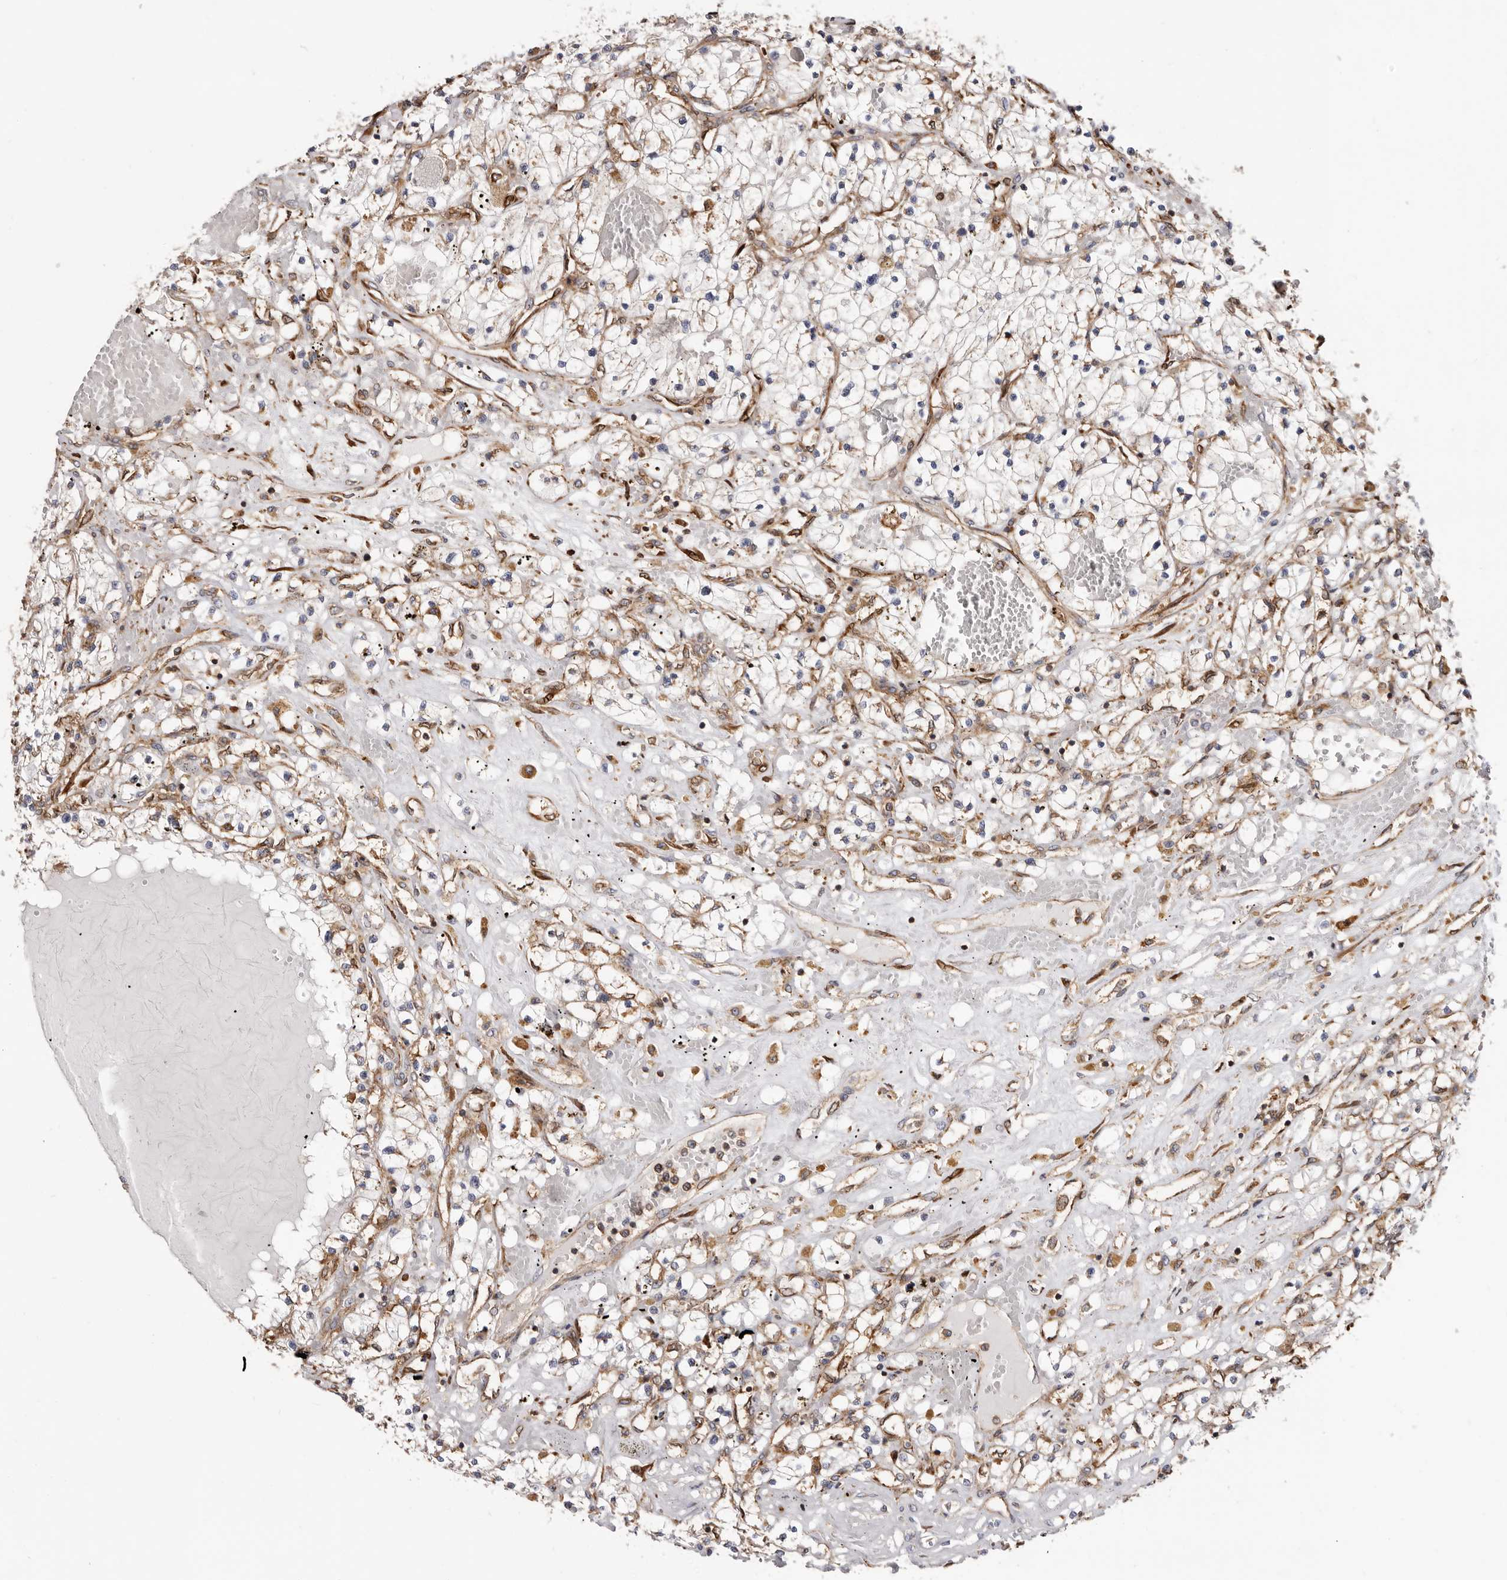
{"staining": {"intensity": "weak", "quantity": "<25%", "location": "cytoplasmic/membranous"}, "tissue": "renal cancer", "cell_type": "Tumor cells", "image_type": "cancer", "snomed": [{"axis": "morphology", "description": "Normal tissue, NOS"}, {"axis": "morphology", "description": "Adenocarcinoma, NOS"}, {"axis": "topography", "description": "Kidney"}], "caption": "Immunohistochemical staining of renal cancer (adenocarcinoma) demonstrates no significant expression in tumor cells.", "gene": "COQ8B", "patient": {"sex": "male", "age": 68}}